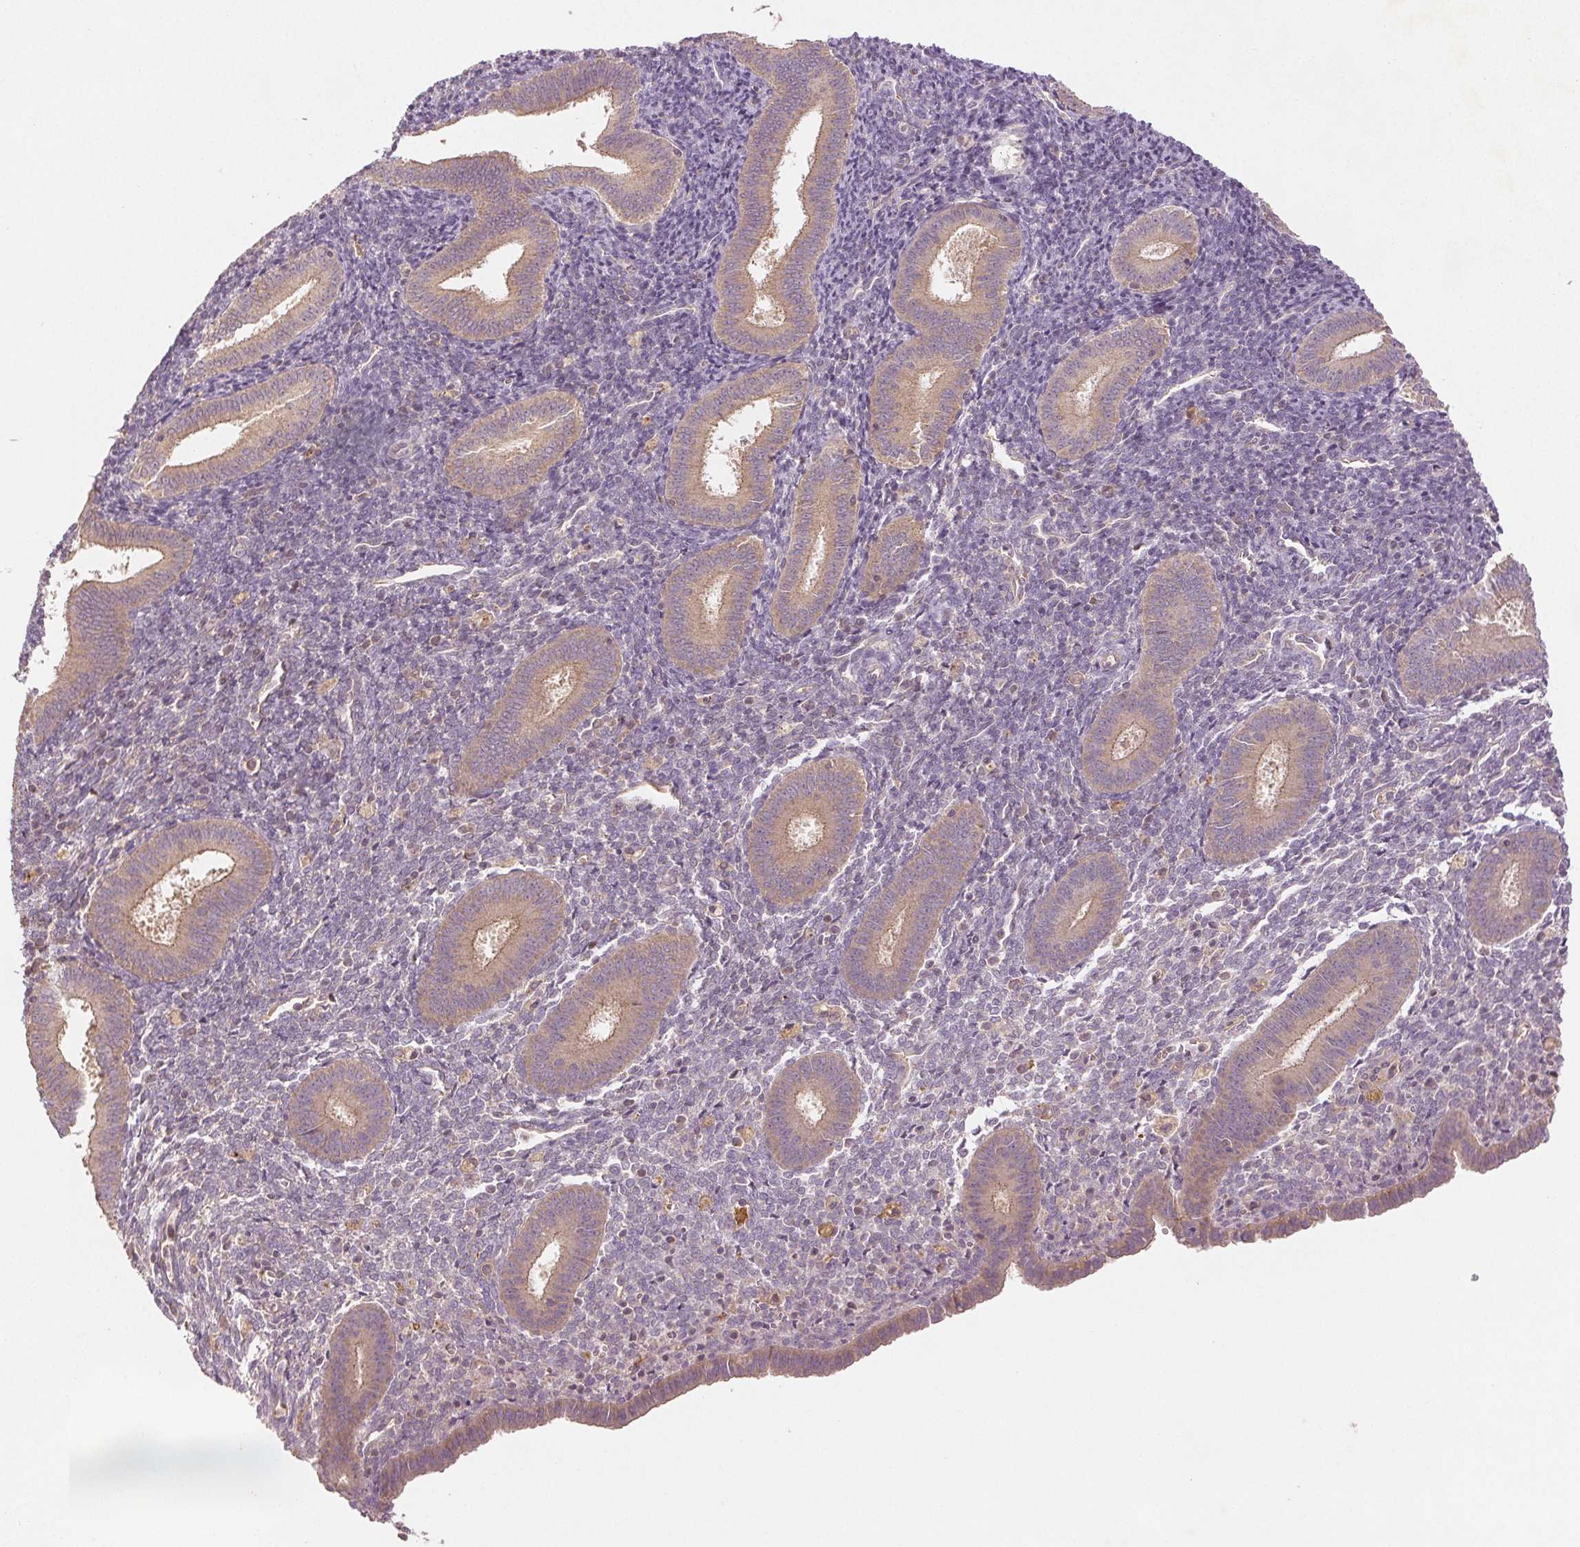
{"staining": {"intensity": "negative", "quantity": "none", "location": "none"}, "tissue": "endometrium", "cell_type": "Cells in endometrial stroma", "image_type": "normal", "snomed": [{"axis": "morphology", "description": "Normal tissue, NOS"}, {"axis": "topography", "description": "Endometrium"}], "caption": "The image reveals no significant expression in cells in endometrial stroma of endometrium. The staining is performed using DAB (3,3'-diaminobenzidine) brown chromogen with nuclei counter-stained in using hematoxylin.", "gene": "YIF1B", "patient": {"sex": "female", "age": 25}}